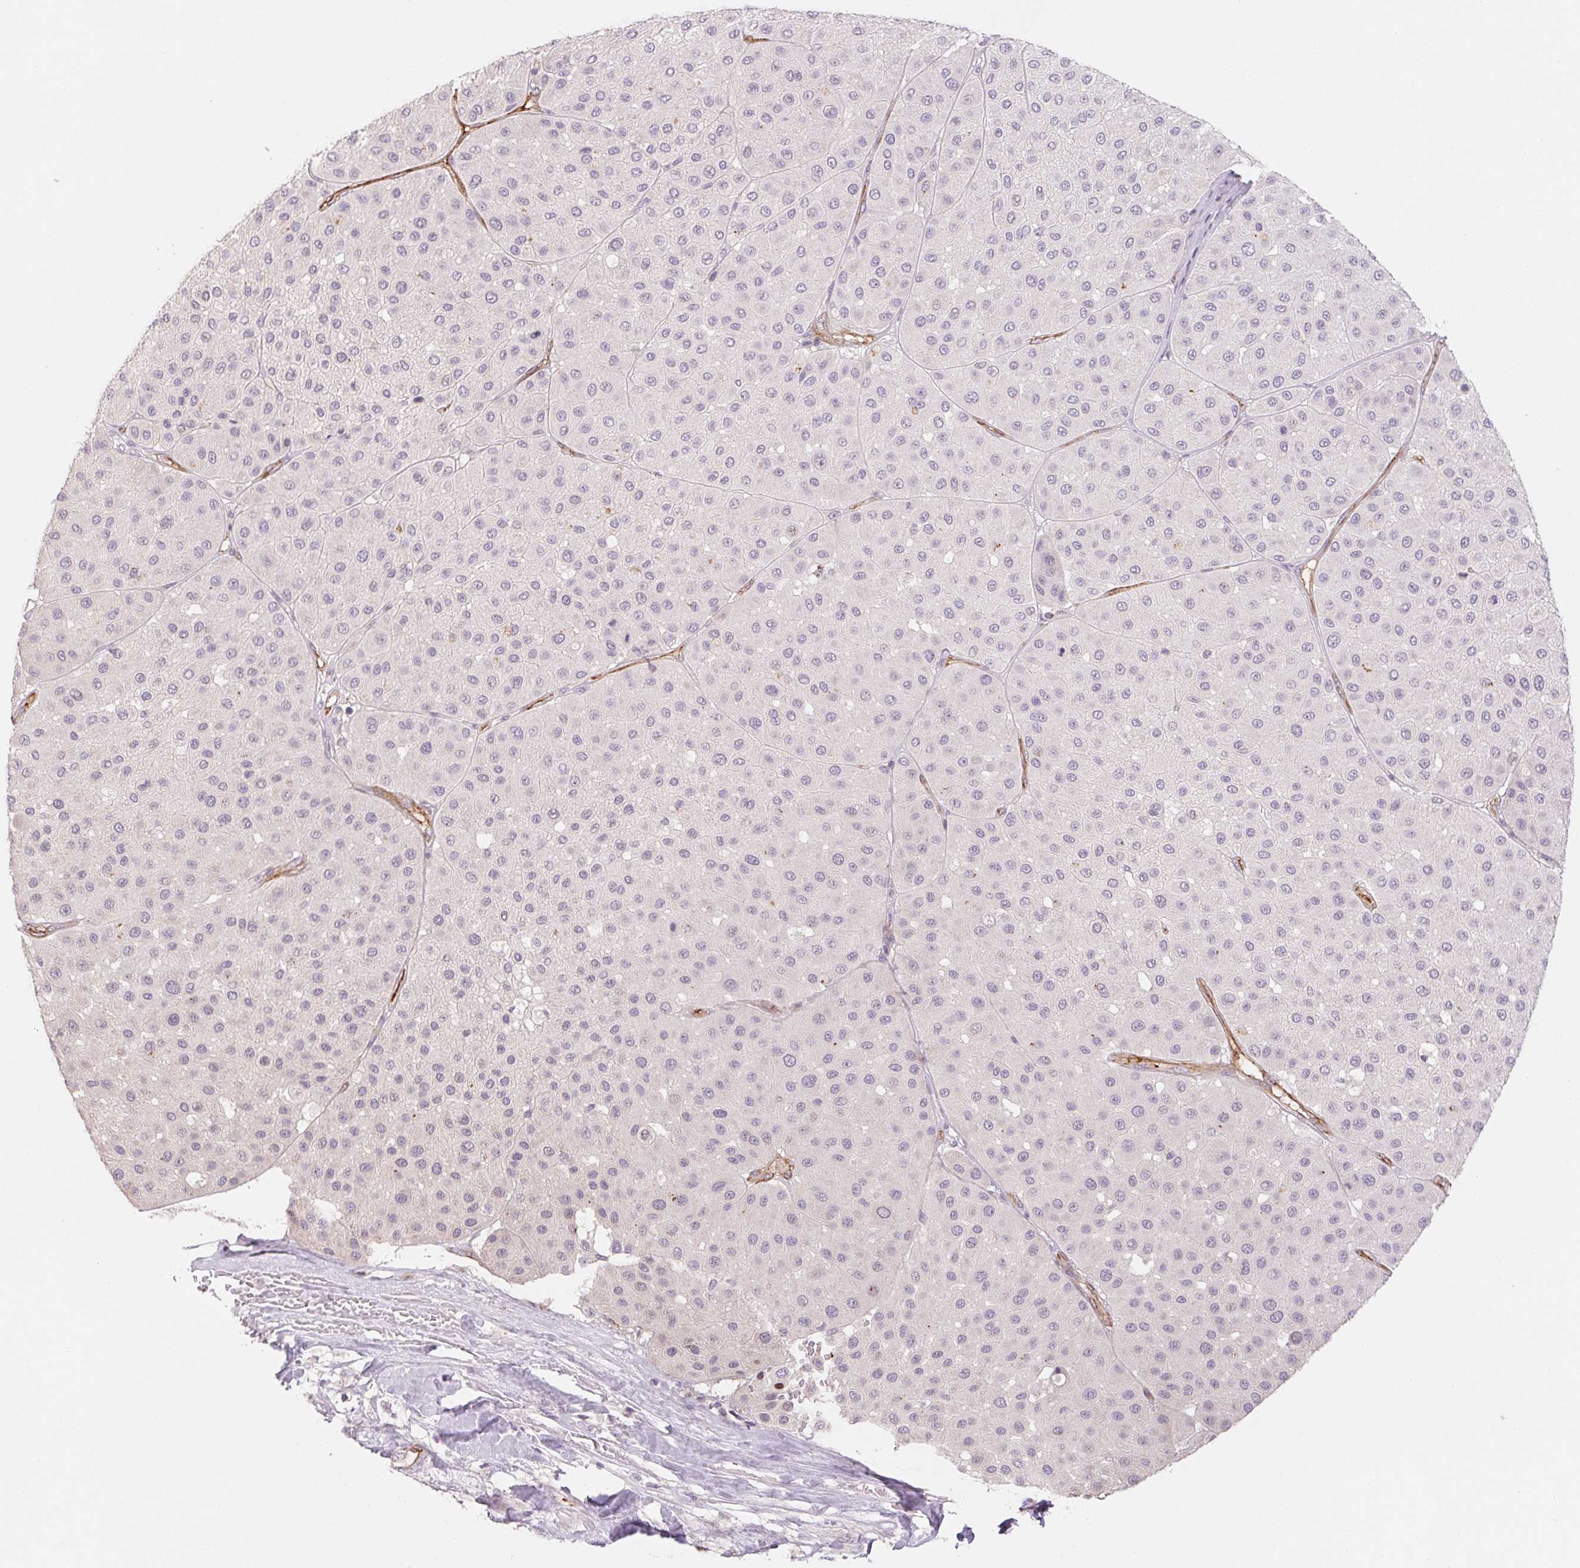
{"staining": {"intensity": "negative", "quantity": "none", "location": "none"}, "tissue": "melanoma", "cell_type": "Tumor cells", "image_type": "cancer", "snomed": [{"axis": "morphology", "description": "Malignant melanoma, Metastatic site"}, {"axis": "topography", "description": "Smooth muscle"}], "caption": "Tumor cells are negative for brown protein staining in malignant melanoma (metastatic site).", "gene": "ANKRD13B", "patient": {"sex": "male", "age": 41}}